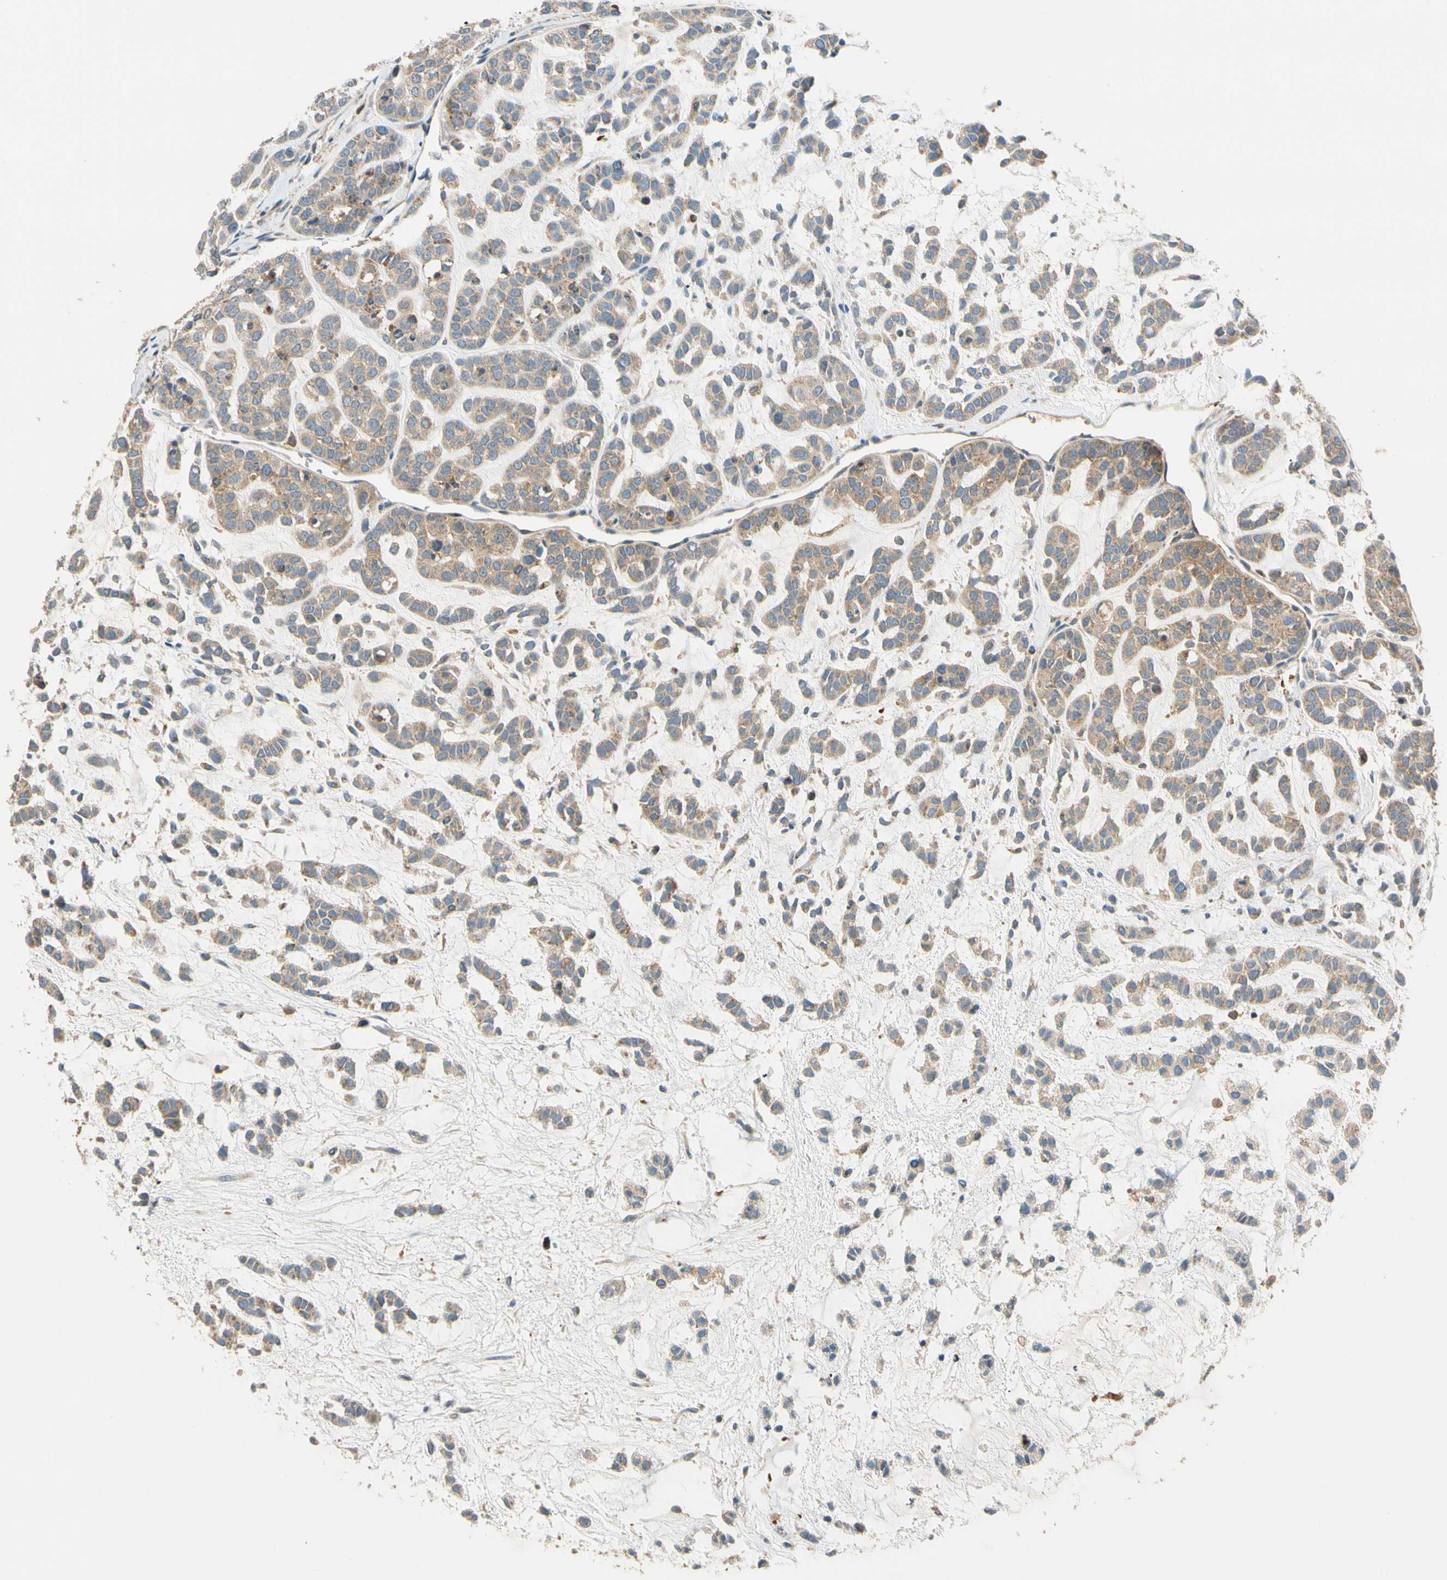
{"staining": {"intensity": "moderate", "quantity": ">75%", "location": "cytoplasmic/membranous"}, "tissue": "head and neck cancer", "cell_type": "Tumor cells", "image_type": "cancer", "snomed": [{"axis": "morphology", "description": "Adenocarcinoma, NOS"}, {"axis": "morphology", "description": "Adenoma, NOS"}, {"axis": "topography", "description": "Head-Neck"}], "caption": "A brown stain highlights moderate cytoplasmic/membranous expression of a protein in head and neck cancer (adenoma) tumor cells.", "gene": "PARP14", "patient": {"sex": "female", "age": 55}}